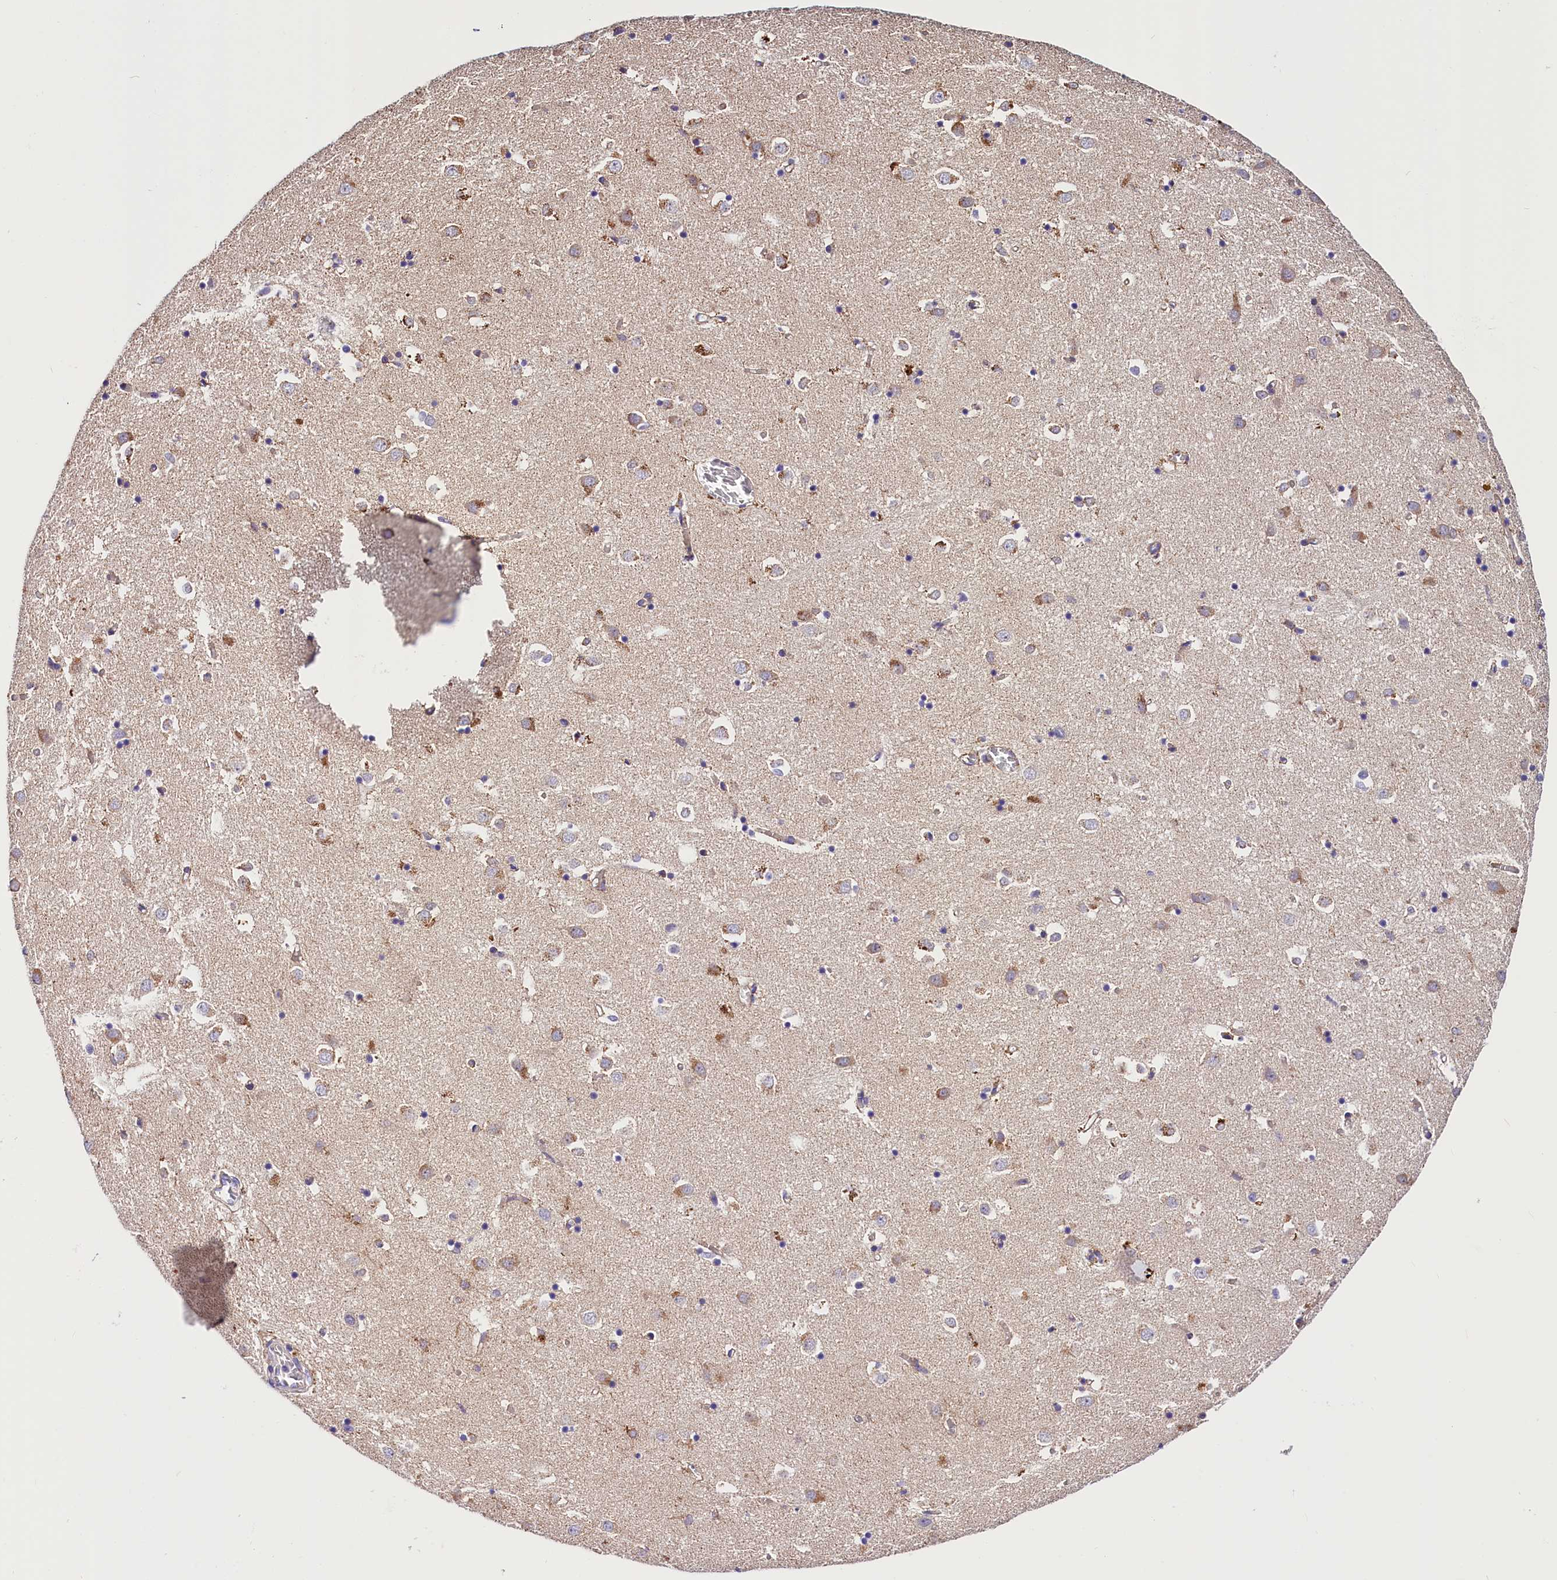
{"staining": {"intensity": "negative", "quantity": "none", "location": "none"}, "tissue": "caudate", "cell_type": "Glial cells", "image_type": "normal", "snomed": [{"axis": "morphology", "description": "Normal tissue, NOS"}, {"axis": "topography", "description": "Lateral ventricle wall"}], "caption": "High magnification brightfield microscopy of normal caudate stained with DAB (3,3'-diaminobenzidine) (brown) and counterstained with hematoxylin (blue): glial cells show no significant expression.", "gene": "ARMC6", "patient": {"sex": "male", "age": 70}}